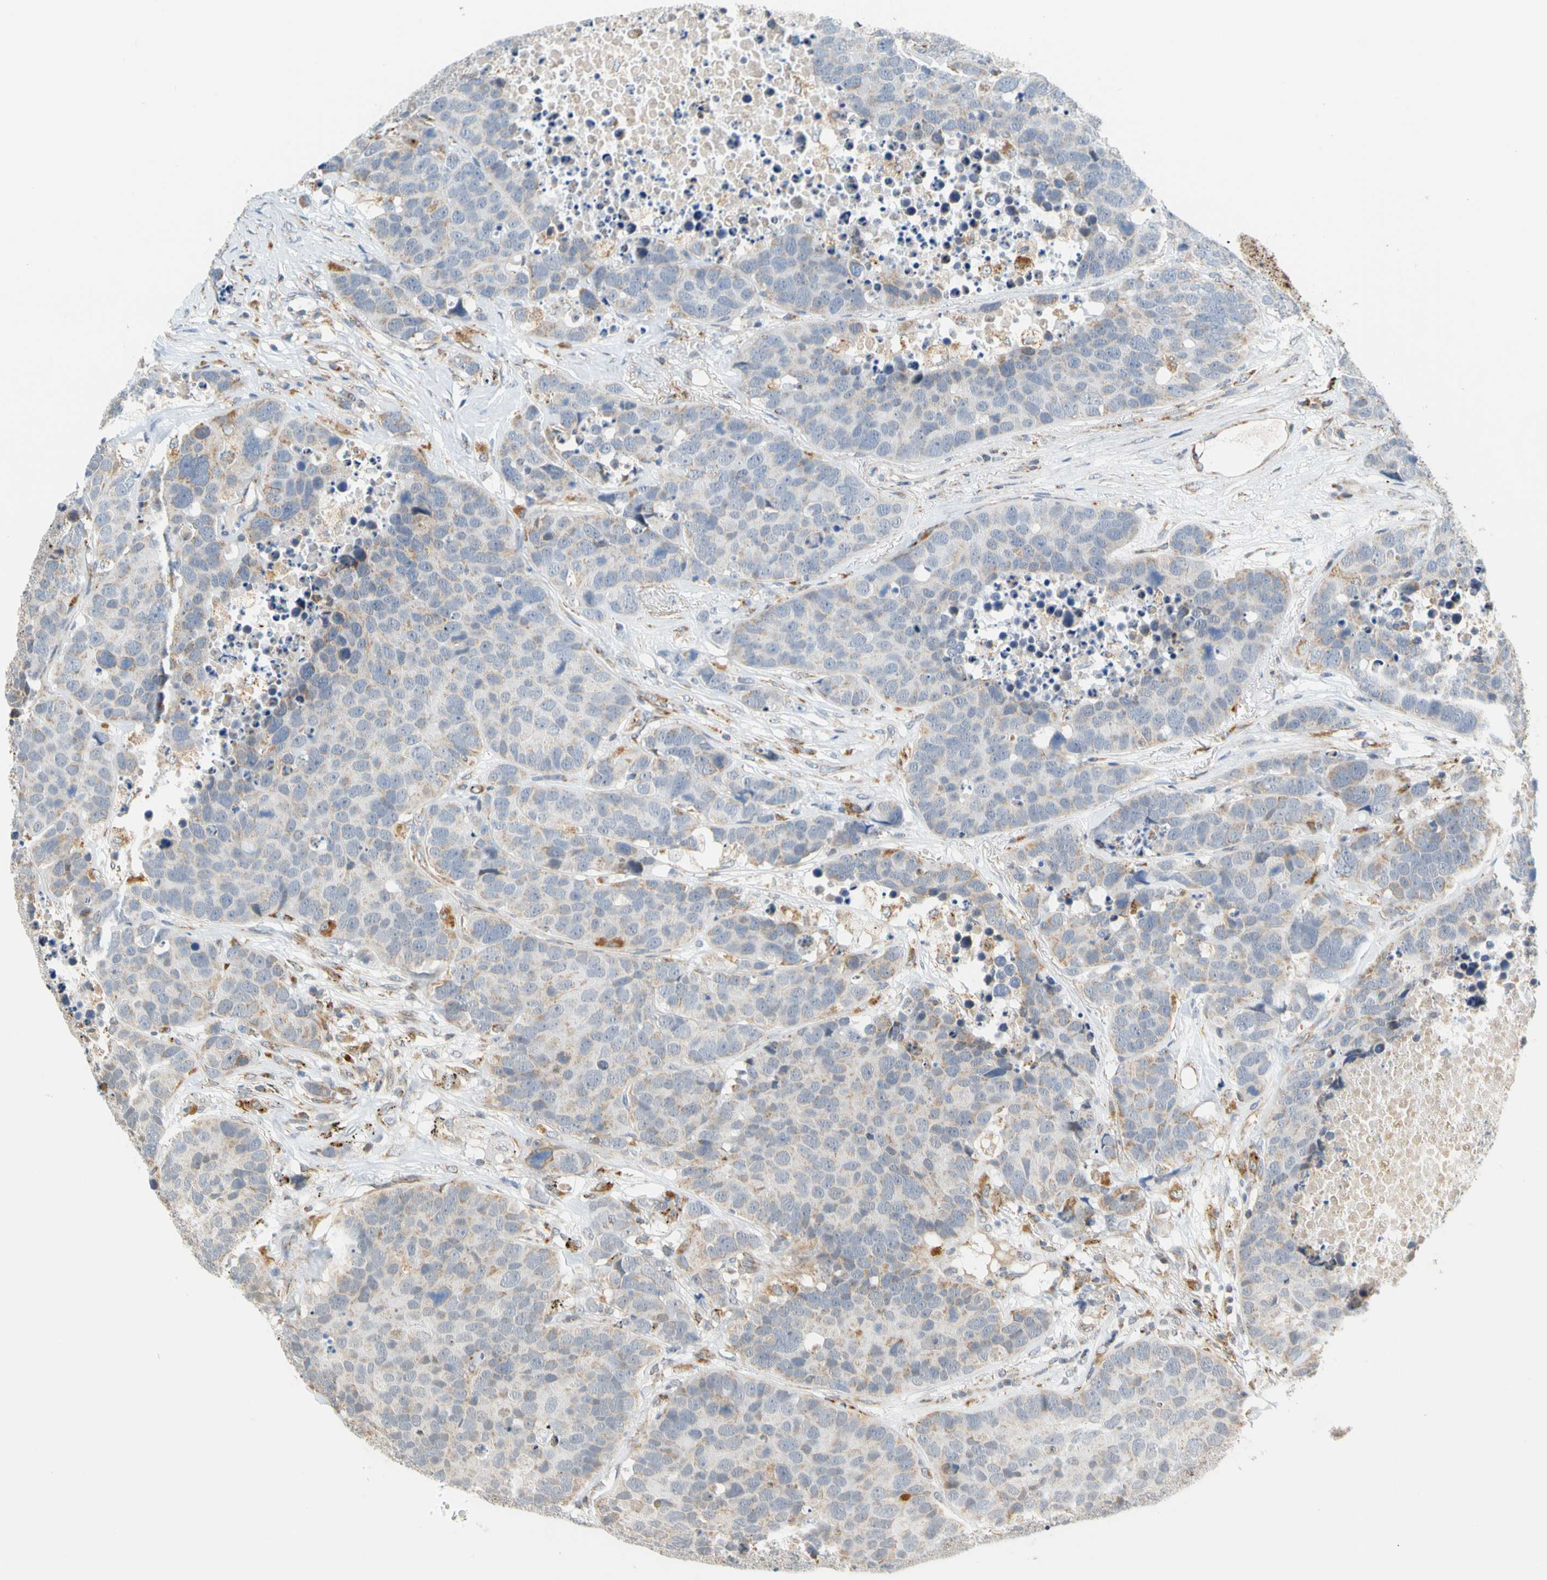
{"staining": {"intensity": "weak", "quantity": "<25%", "location": "cytoplasmic/membranous"}, "tissue": "carcinoid", "cell_type": "Tumor cells", "image_type": "cancer", "snomed": [{"axis": "morphology", "description": "Carcinoid, malignant, NOS"}, {"axis": "topography", "description": "Lung"}], "caption": "Immunohistochemistry histopathology image of neoplastic tissue: human carcinoid (malignant) stained with DAB shows no significant protein expression in tumor cells.", "gene": "SFXN3", "patient": {"sex": "male", "age": 60}}